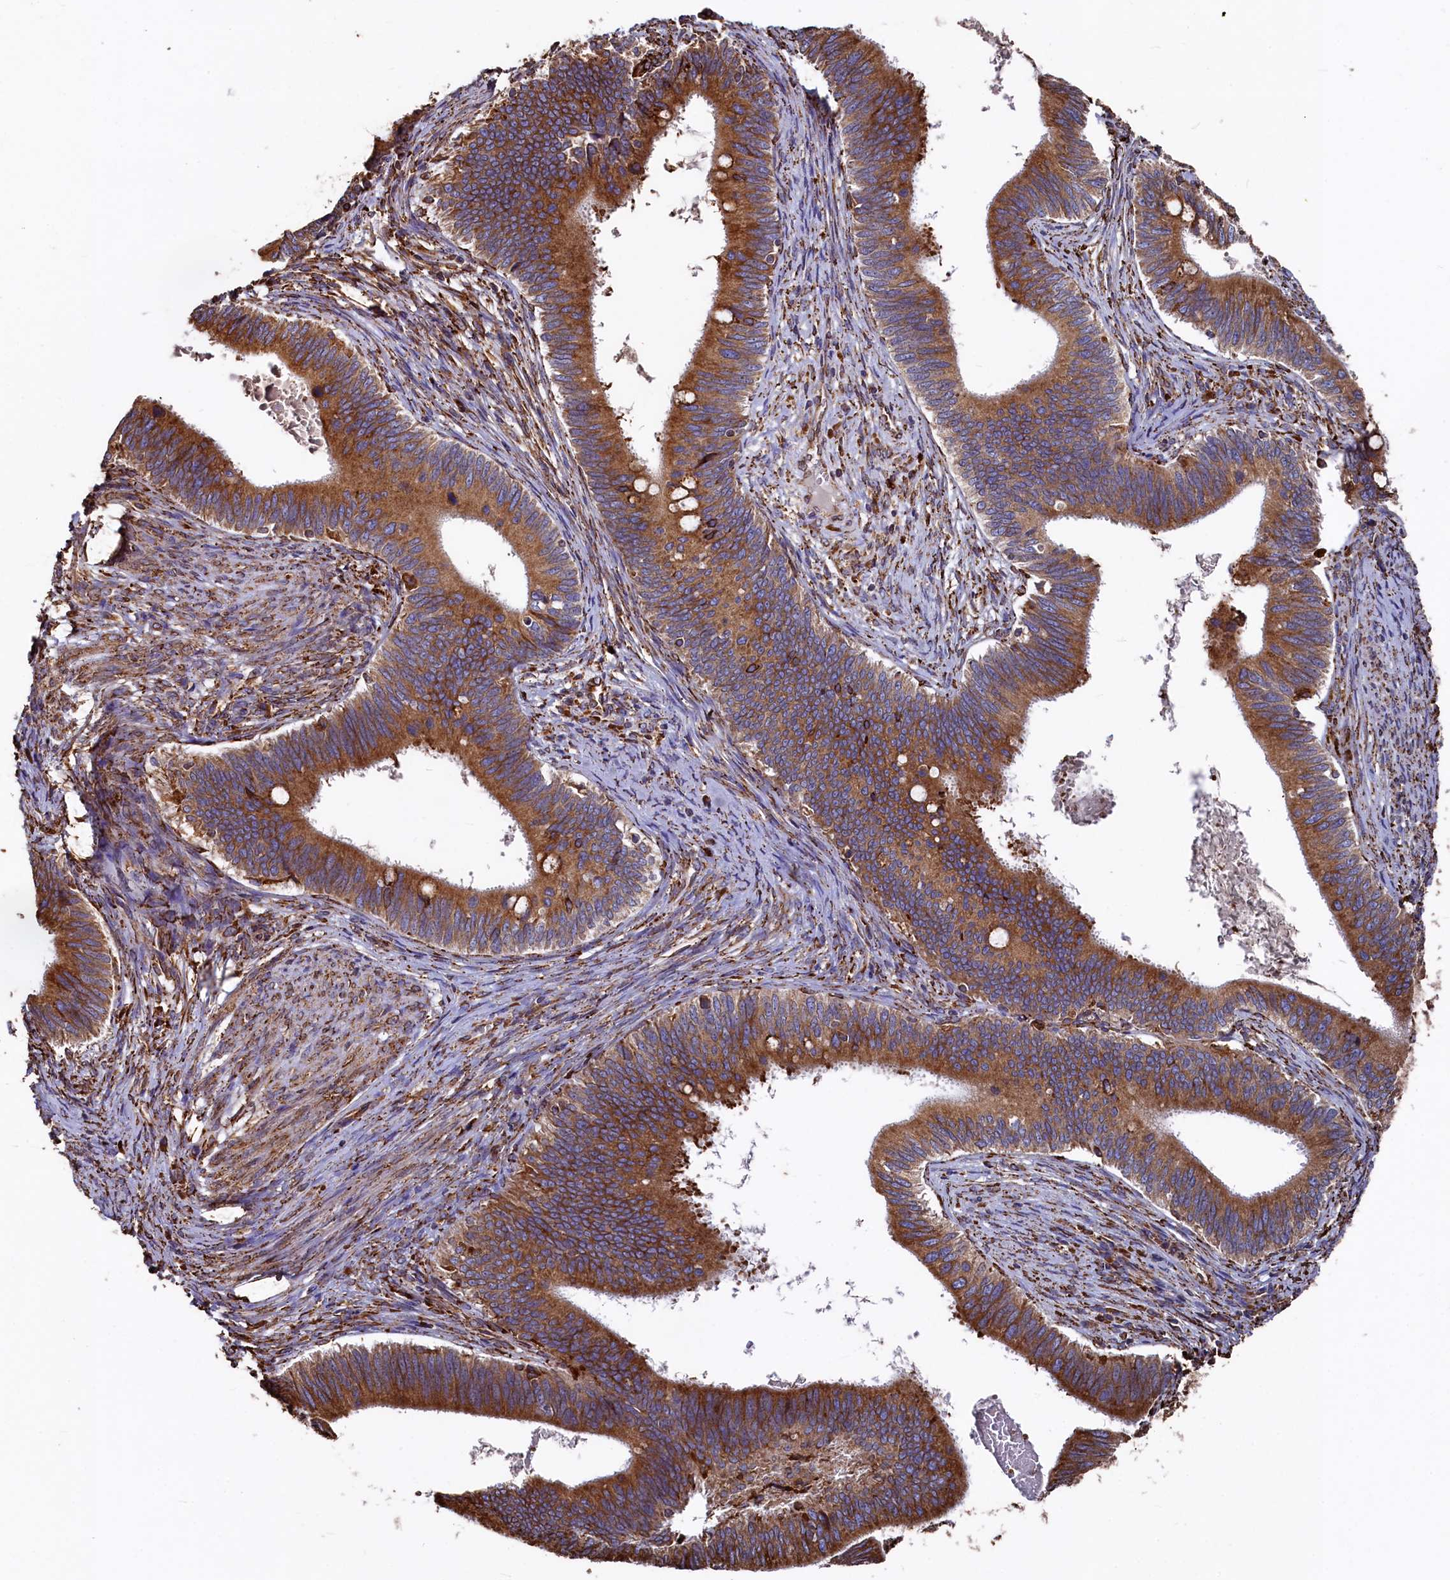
{"staining": {"intensity": "strong", "quantity": ">75%", "location": "cytoplasmic/membranous"}, "tissue": "cervical cancer", "cell_type": "Tumor cells", "image_type": "cancer", "snomed": [{"axis": "morphology", "description": "Adenocarcinoma, NOS"}, {"axis": "topography", "description": "Cervix"}], "caption": "About >75% of tumor cells in adenocarcinoma (cervical) exhibit strong cytoplasmic/membranous protein positivity as visualized by brown immunohistochemical staining.", "gene": "NEURL1B", "patient": {"sex": "female", "age": 42}}